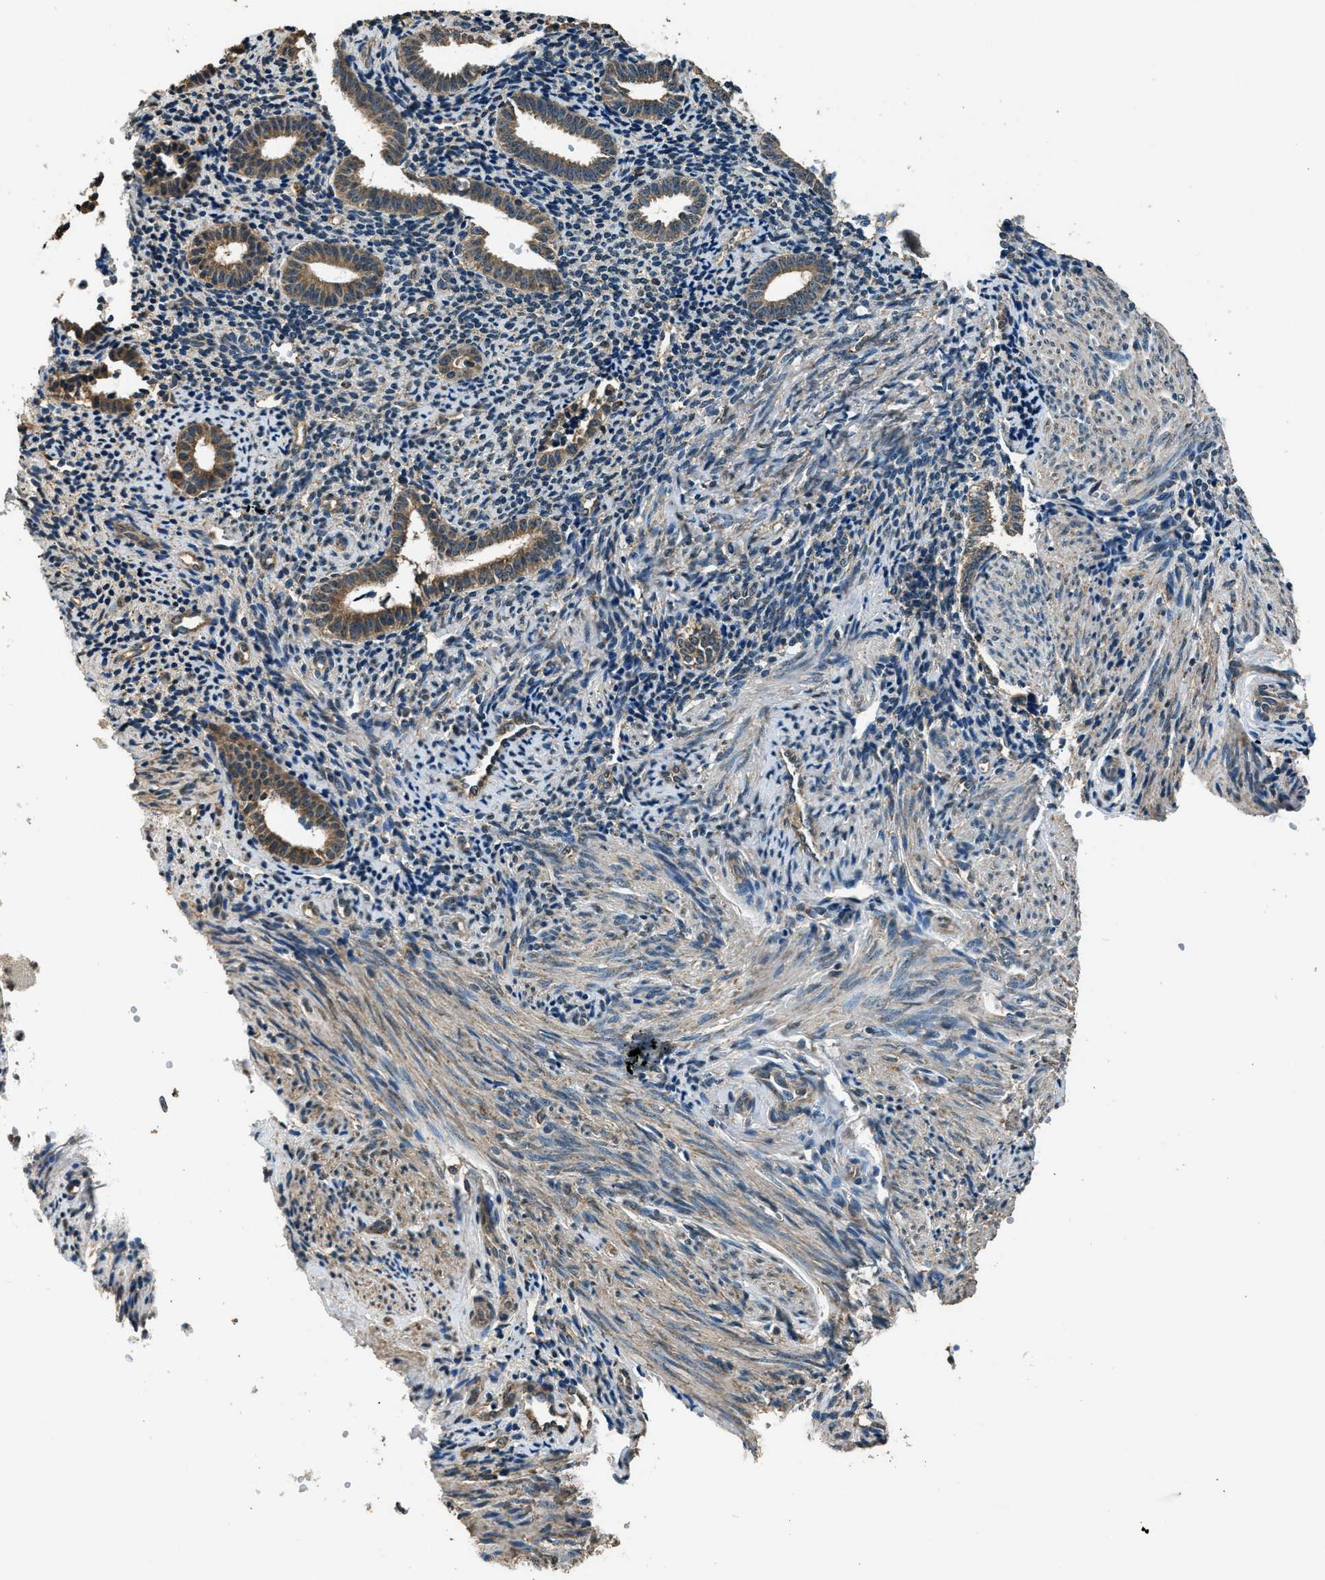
{"staining": {"intensity": "weak", "quantity": "<25%", "location": "cytoplasmic/membranous"}, "tissue": "endometrium", "cell_type": "Cells in endometrial stroma", "image_type": "normal", "snomed": [{"axis": "morphology", "description": "Normal tissue, NOS"}, {"axis": "topography", "description": "Endometrium"}], "caption": "The image demonstrates no staining of cells in endometrial stroma in normal endometrium.", "gene": "SALL3", "patient": {"sex": "female", "age": 50}}